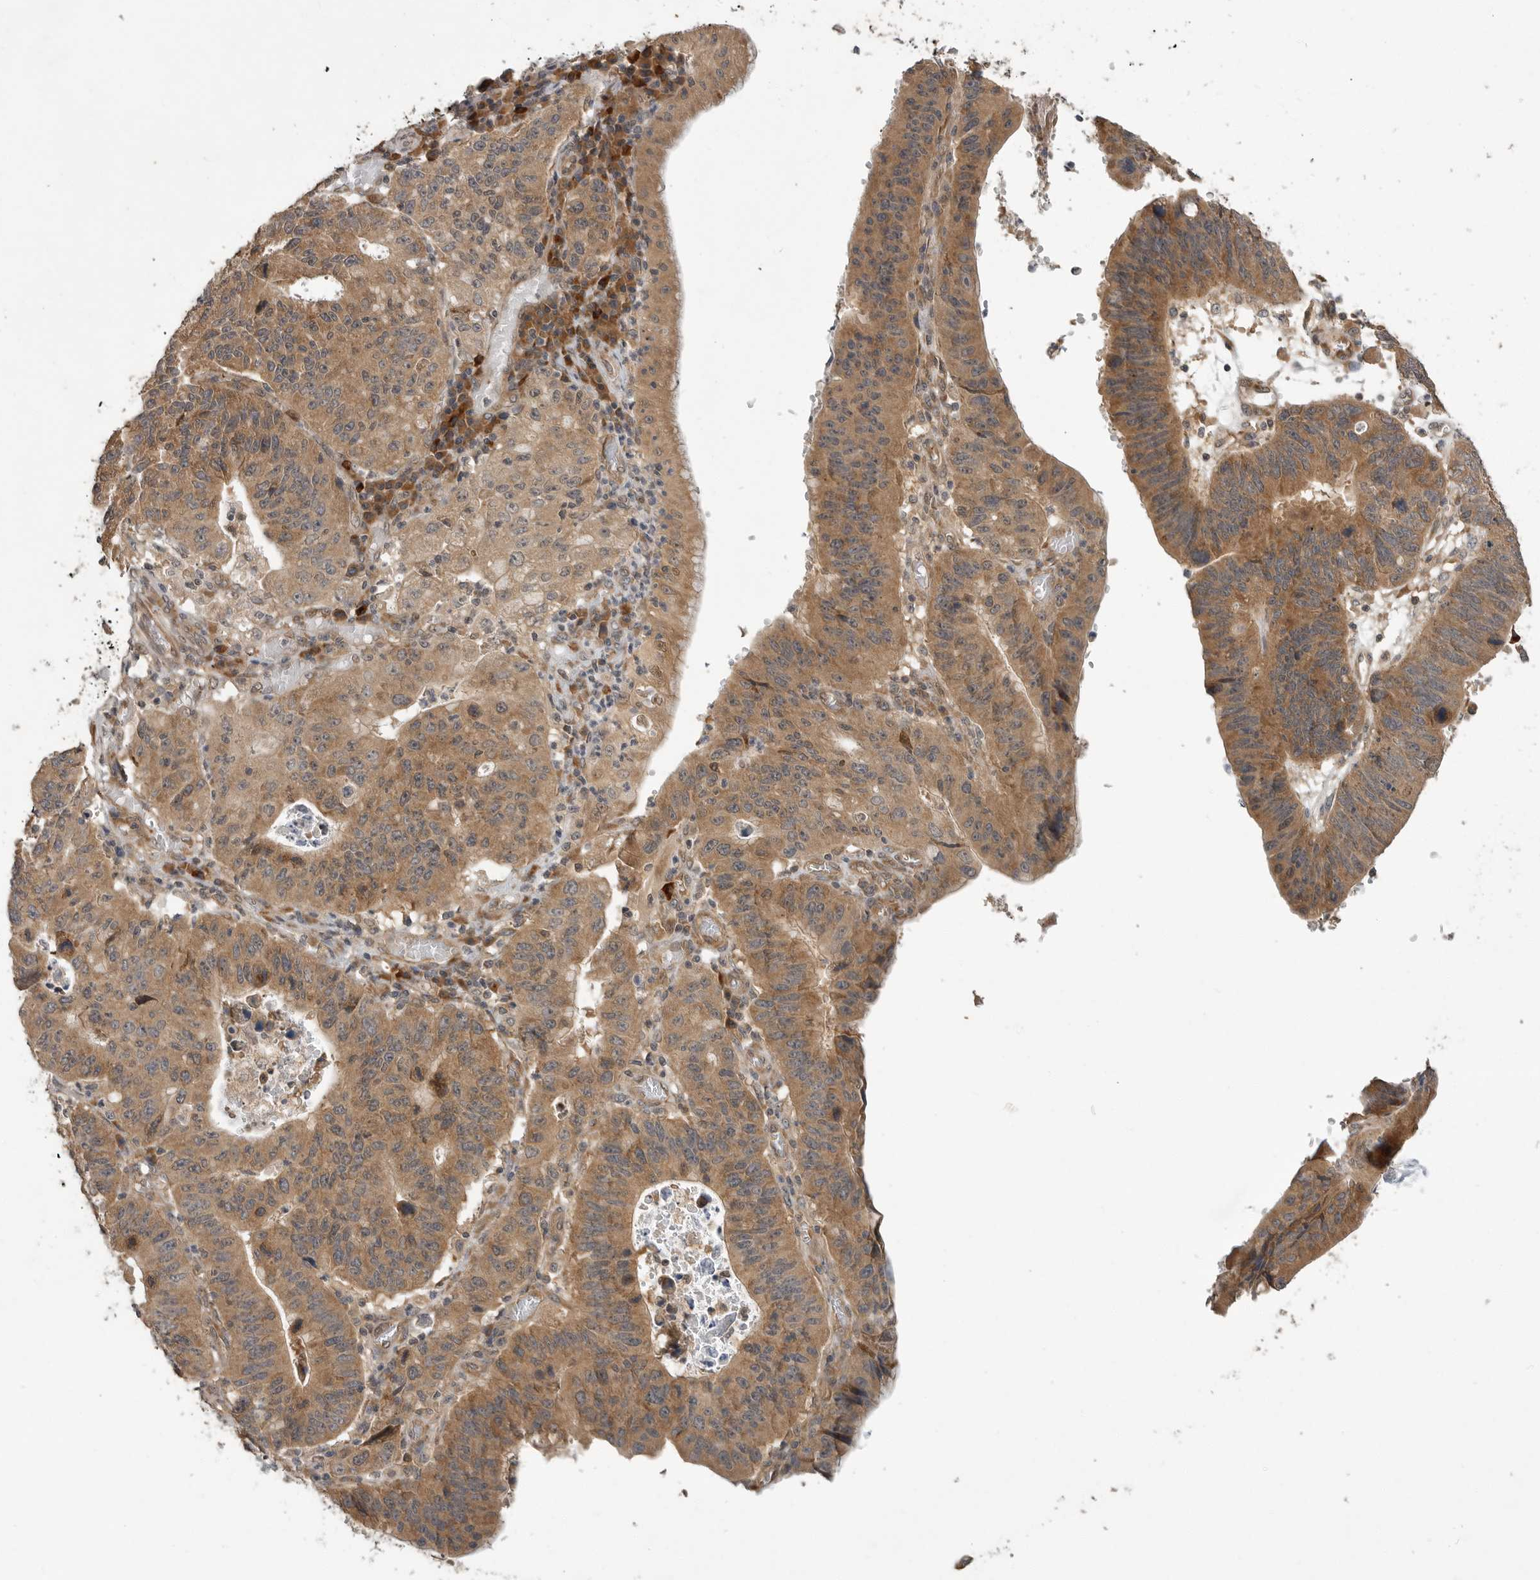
{"staining": {"intensity": "moderate", "quantity": ">75%", "location": "cytoplasmic/membranous"}, "tissue": "stomach cancer", "cell_type": "Tumor cells", "image_type": "cancer", "snomed": [{"axis": "morphology", "description": "Adenocarcinoma, NOS"}, {"axis": "topography", "description": "Stomach"}], "caption": "Immunohistochemistry (IHC) (DAB (3,3'-diaminobenzidine)) staining of stomach adenocarcinoma reveals moderate cytoplasmic/membranous protein positivity in about >75% of tumor cells.", "gene": "OSBPL9", "patient": {"sex": "male", "age": 59}}